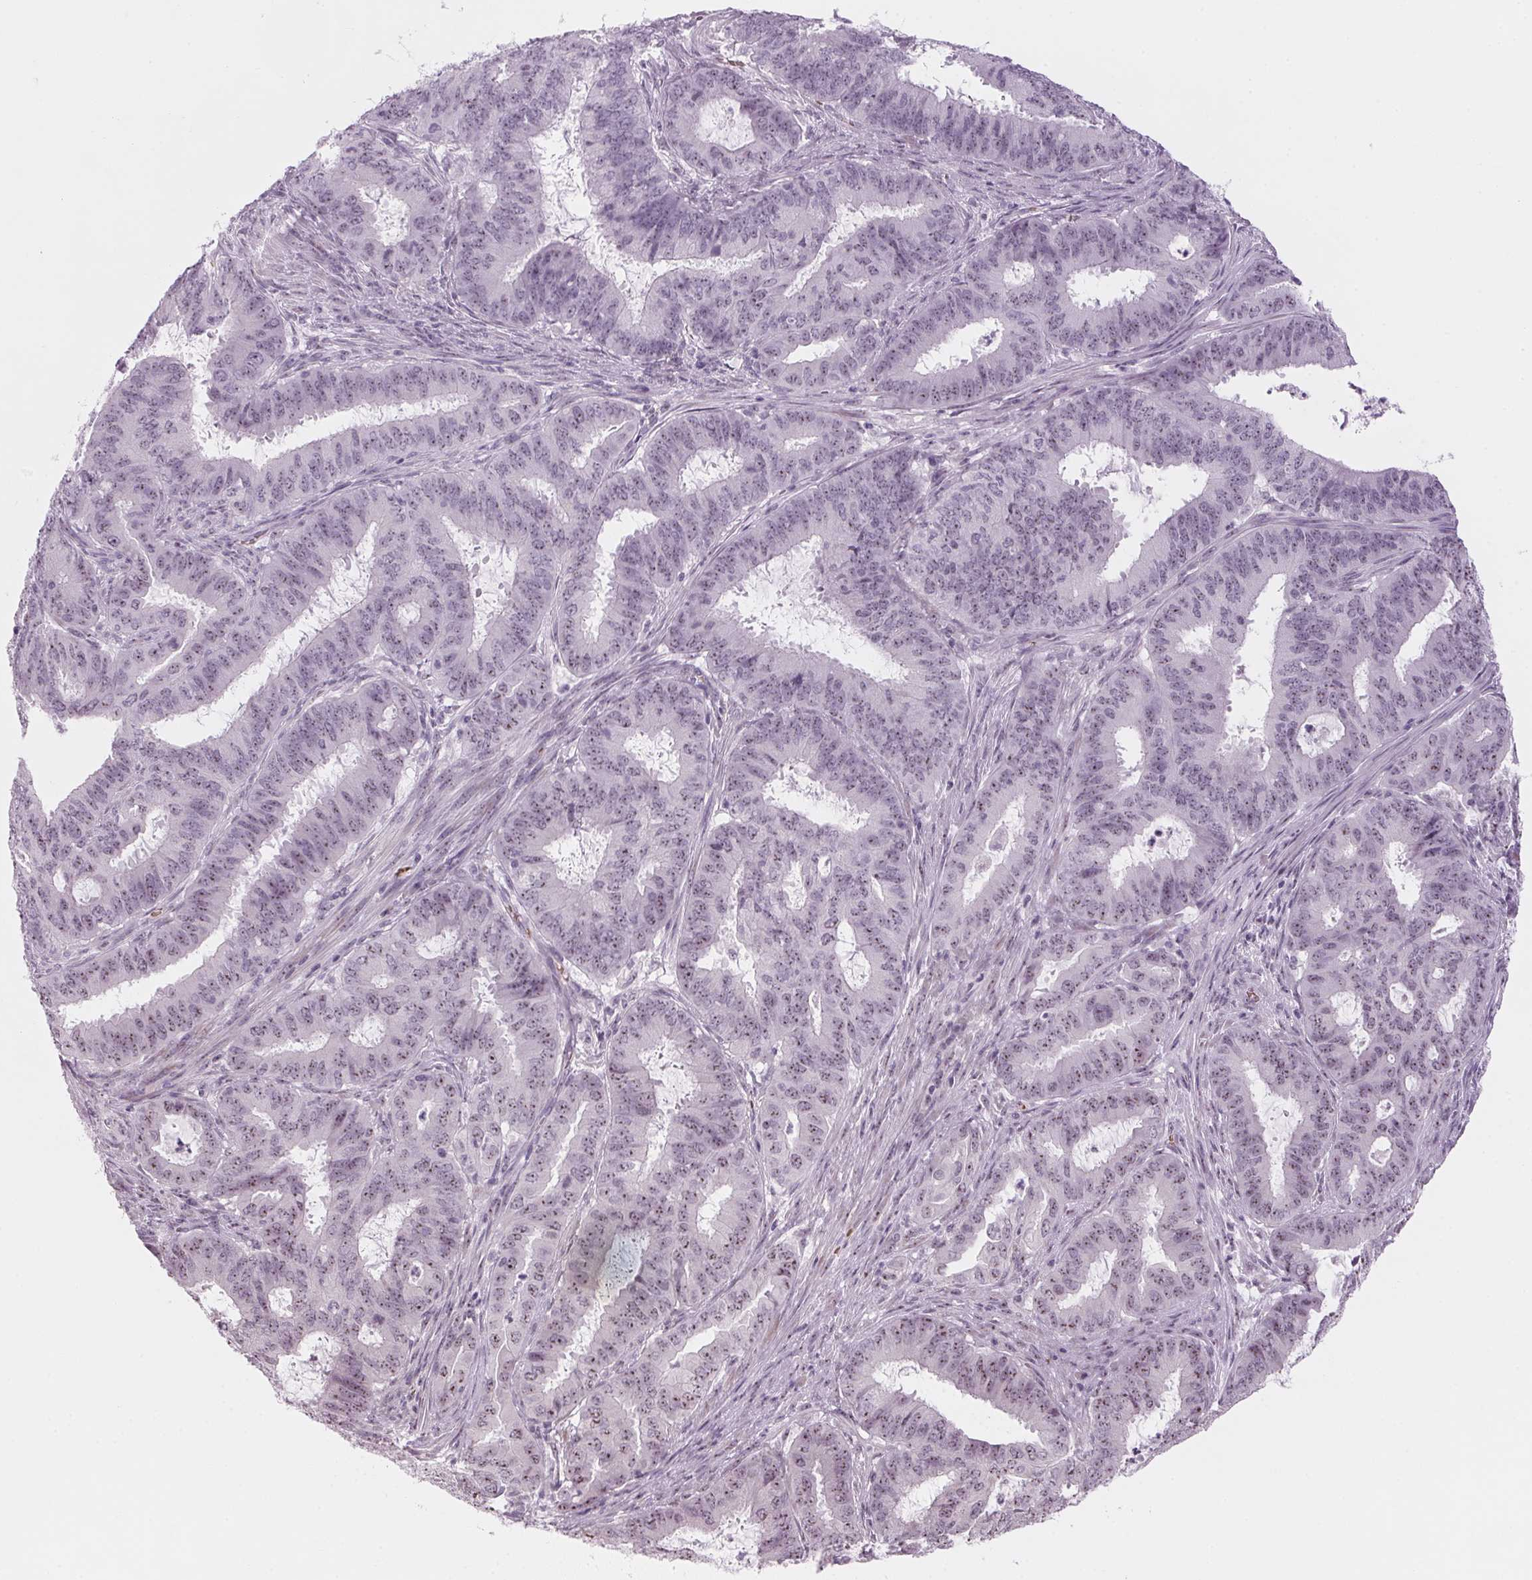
{"staining": {"intensity": "weak", "quantity": ">75%", "location": "nuclear"}, "tissue": "endometrial cancer", "cell_type": "Tumor cells", "image_type": "cancer", "snomed": [{"axis": "morphology", "description": "Adenocarcinoma, NOS"}, {"axis": "topography", "description": "Endometrium"}], "caption": "Immunohistochemical staining of human endometrial cancer exhibits low levels of weak nuclear protein expression in about >75% of tumor cells. (Brightfield microscopy of DAB IHC at high magnification).", "gene": "DNTTIP2", "patient": {"sex": "female", "age": 51}}